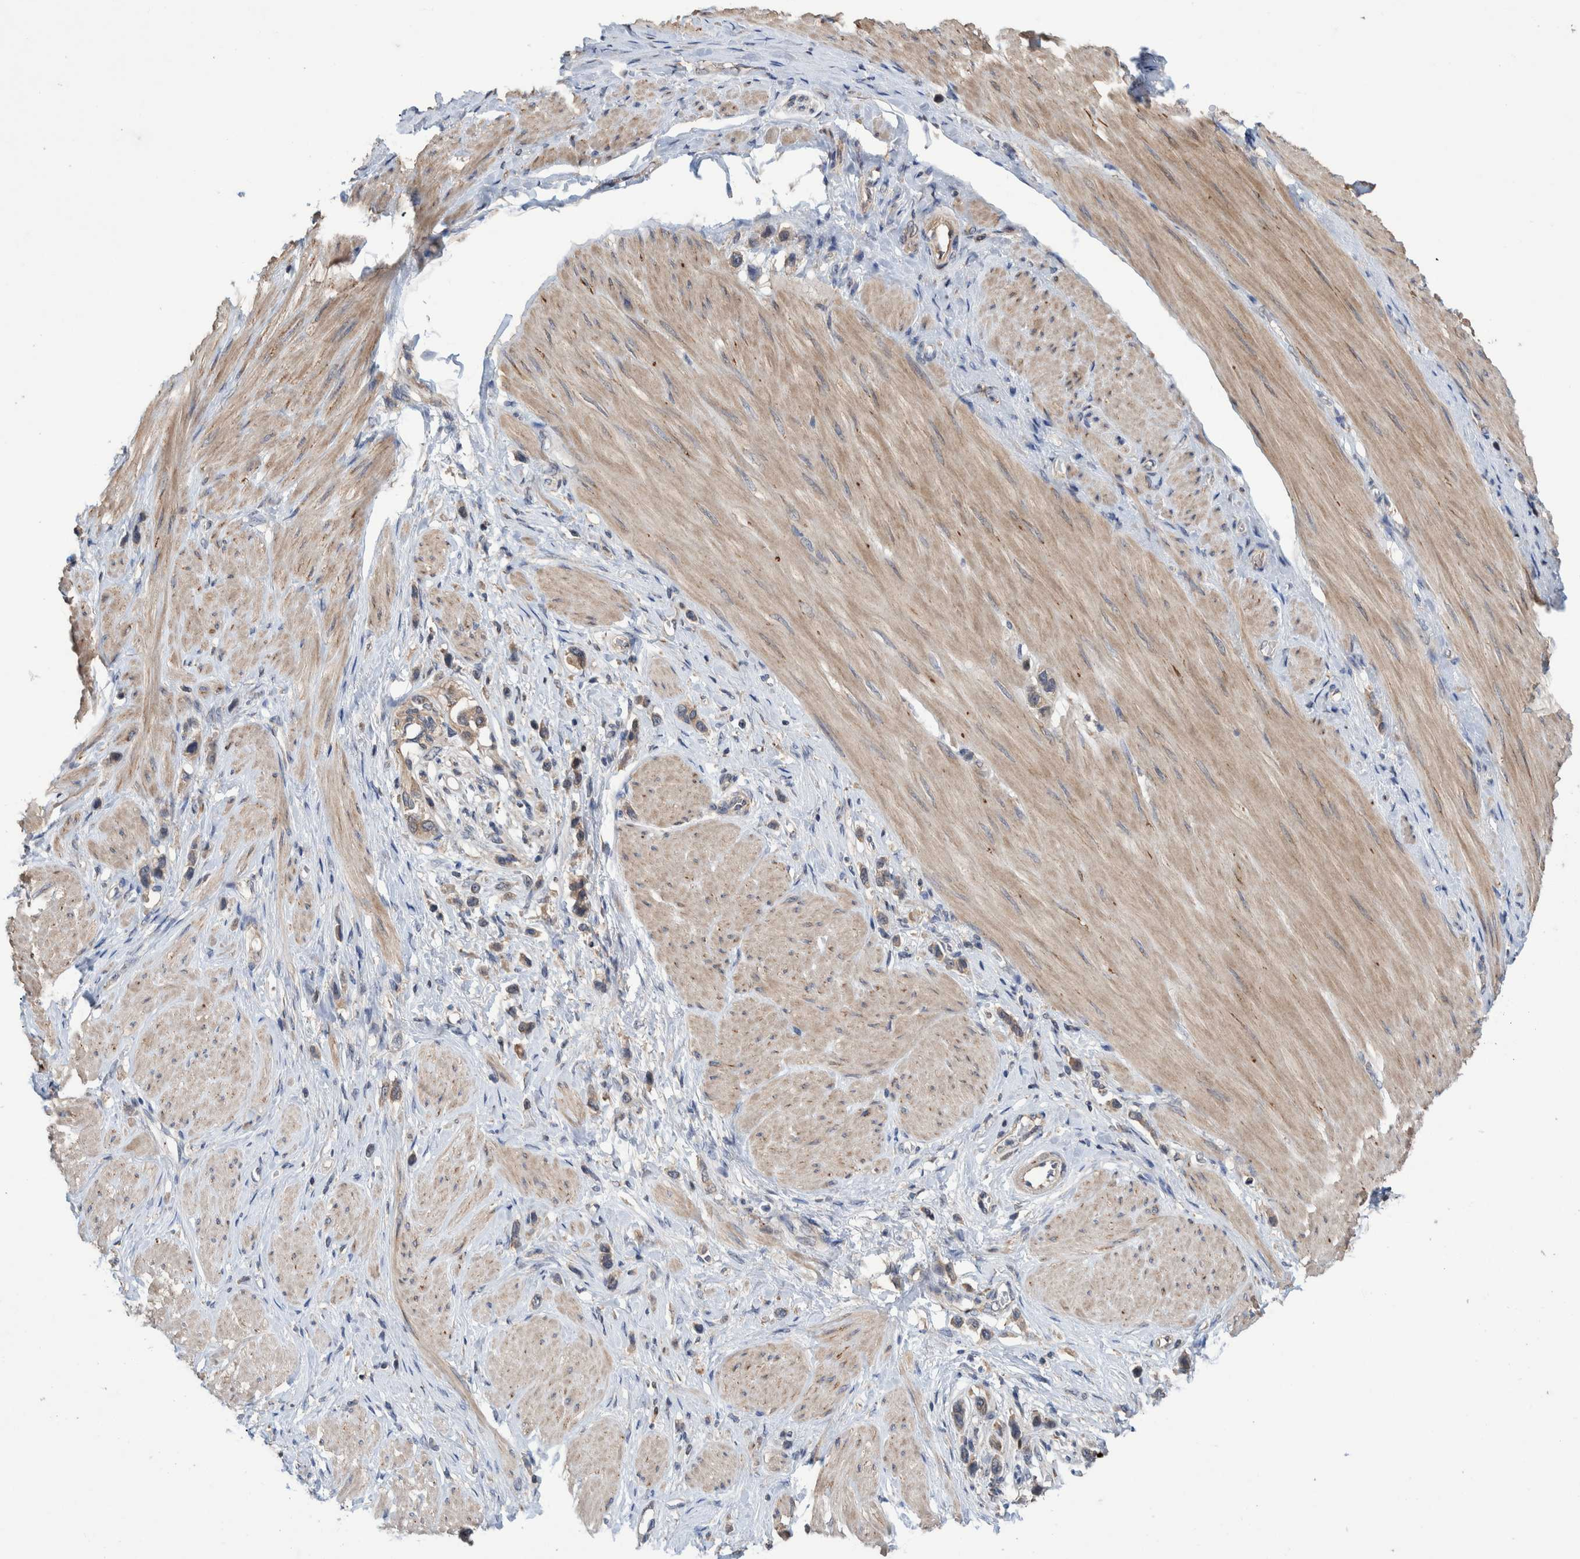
{"staining": {"intensity": "weak", "quantity": ">75%", "location": "cytoplasmic/membranous"}, "tissue": "stomach cancer", "cell_type": "Tumor cells", "image_type": "cancer", "snomed": [{"axis": "morphology", "description": "Adenocarcinoma, NOS"}, {"axis": "topography", "description": "Stomach"}], "caption": "A brown stain labels weak cytoplasmic/membranous staining of a protein in stomach cancer tumor cells. The protein is stained brown, and the nuclei are stained in blue (DAB (3,3'-diaminobenzidine) IHC with brightfield microscopy, high magnification).", "gene": "PLPBP", "patient": {"sex": "female", "age": 65}}